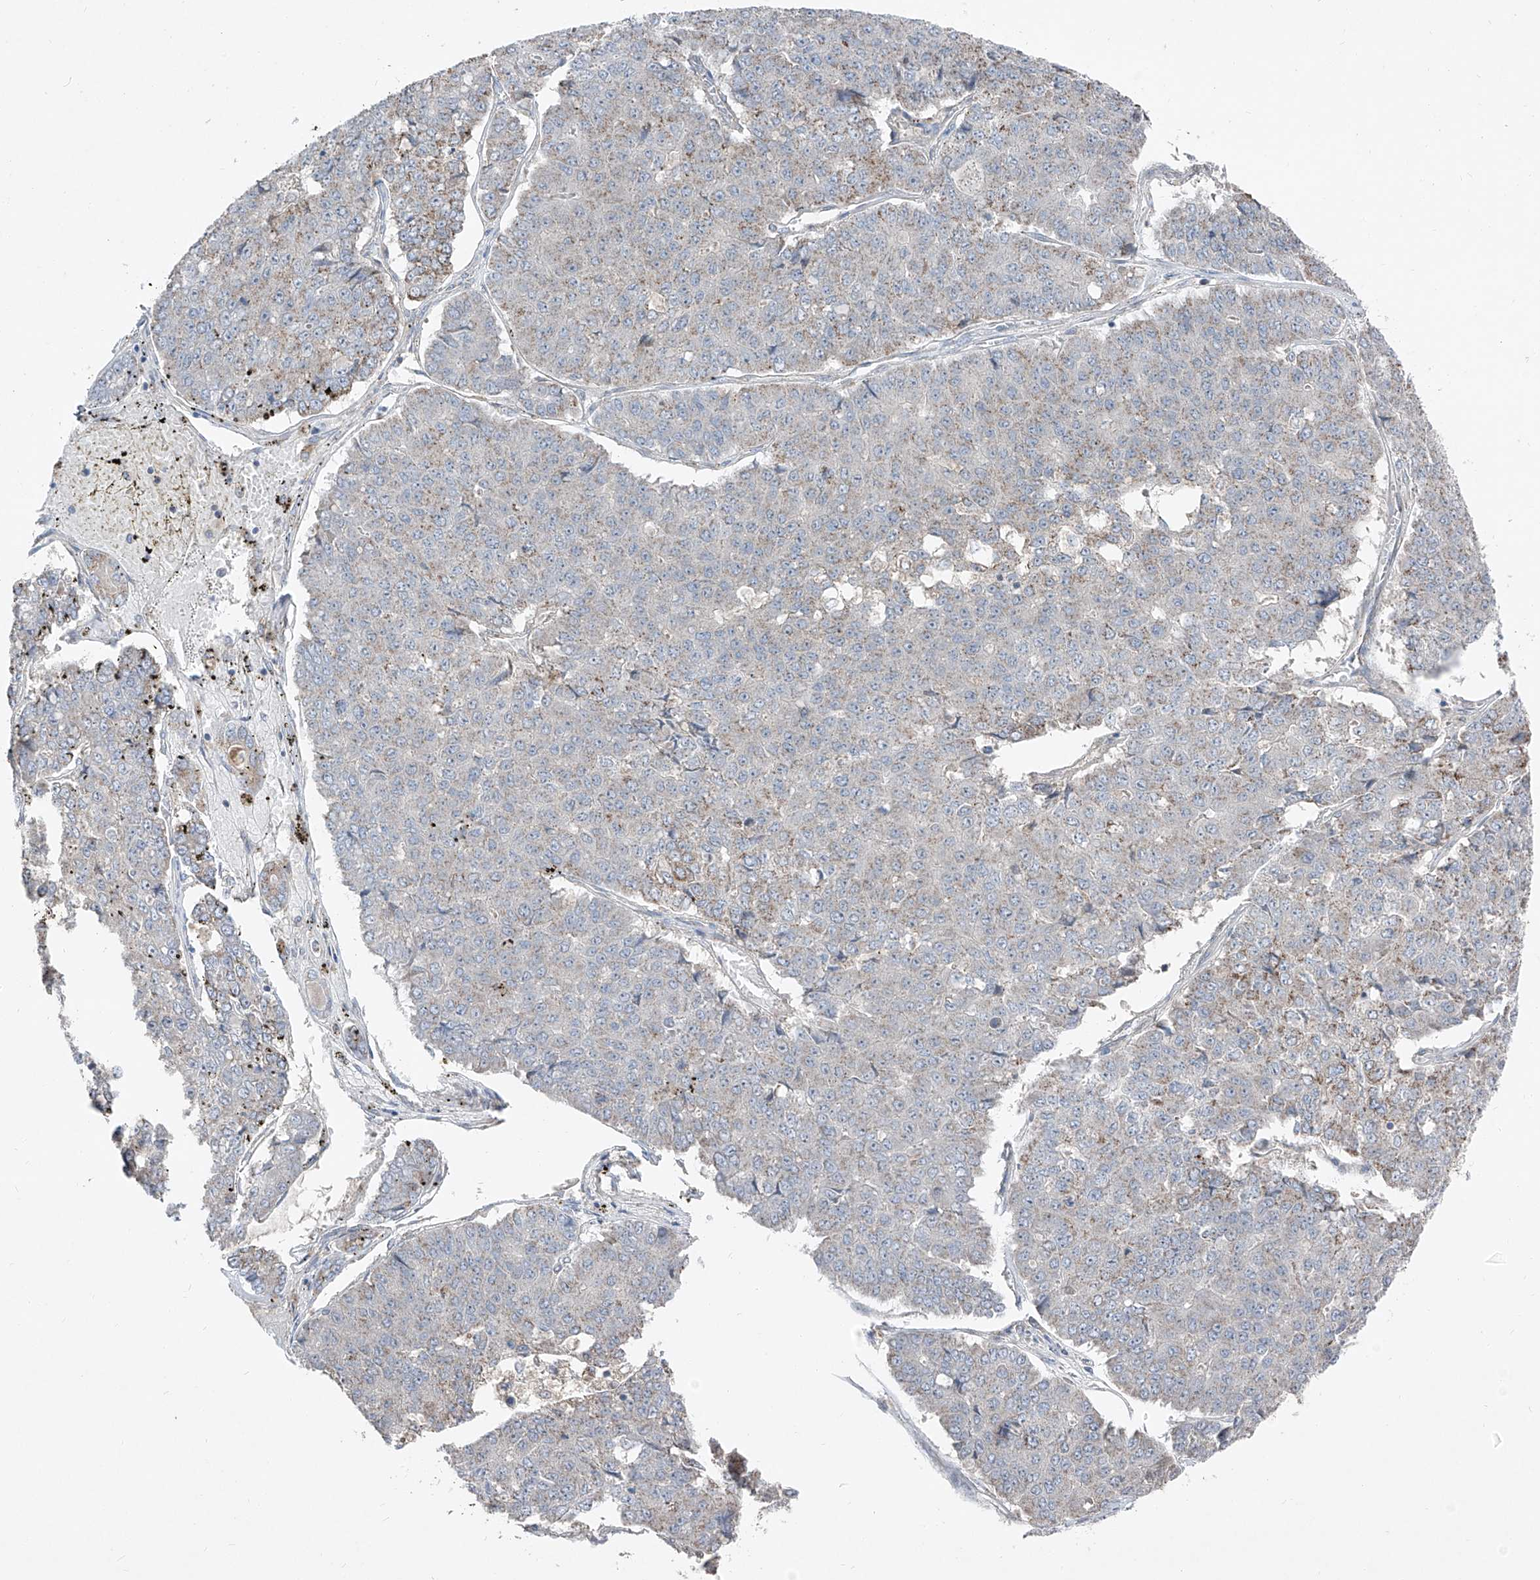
{"staining": {"intensity": "weak", "quantity": "<25%", "location": "cytoplasmic/membranous"}, "tissue": "pancreatic cancer", "cell_type": "Tumor cells", "image_type": "cancer", "snomed": [{"axis": "morphology", "description": "Adenocarcinoma, NOS"}, {"axis": "topography", "description": "Pancreas"}], "caption": "An immunohistochemistry histopathology image of pancreatic cancer is shown. There is no staining in tumor cells of pancreatic cancer. (DAB (3,3'-diaminobenzidine) IHC, high magnification).", "gene": "ABCD3", "patient": {"sex": "male", "age": 50}}